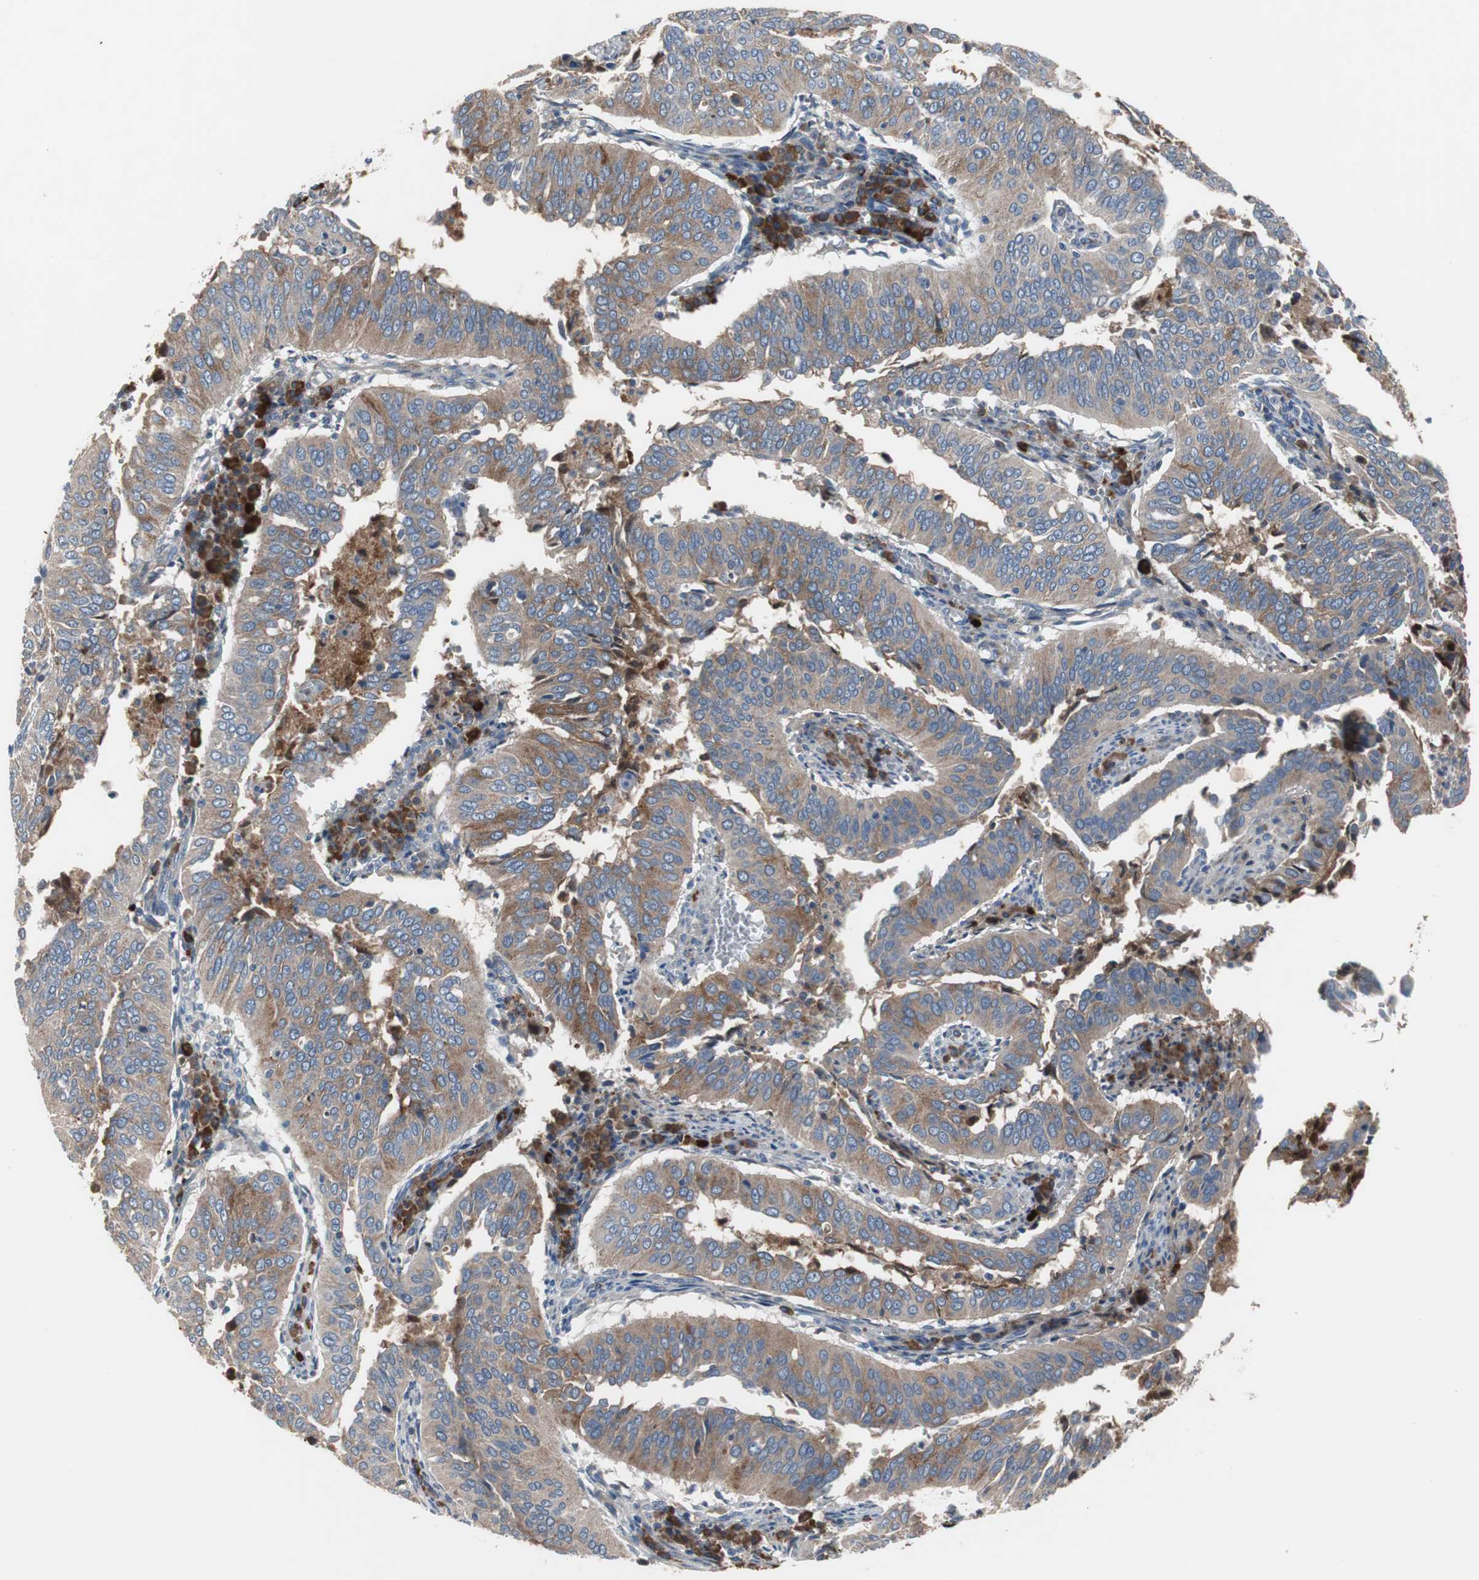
{"staining": {"intensity": "weak", "quantity": ">75%", "location": "cytoplasmic/membranous"}, "tissue": "cervical cancer", "cell_type": "Tumor cells", "image_type": "cancer", "snomed": [{"axis": "morphology", "description": "Squamous cell carcinoma, NOS"}, {"axis": "topography", "description": "Cervix"}], "caption": "Squamous cell carcinoma (cervical) stained with IHC reveals weak cytoplasmic/membranous expression in approximately >75% of tumor cells.", "gene": "SORT1", "patient": {"sex": "female", "age": 39}}